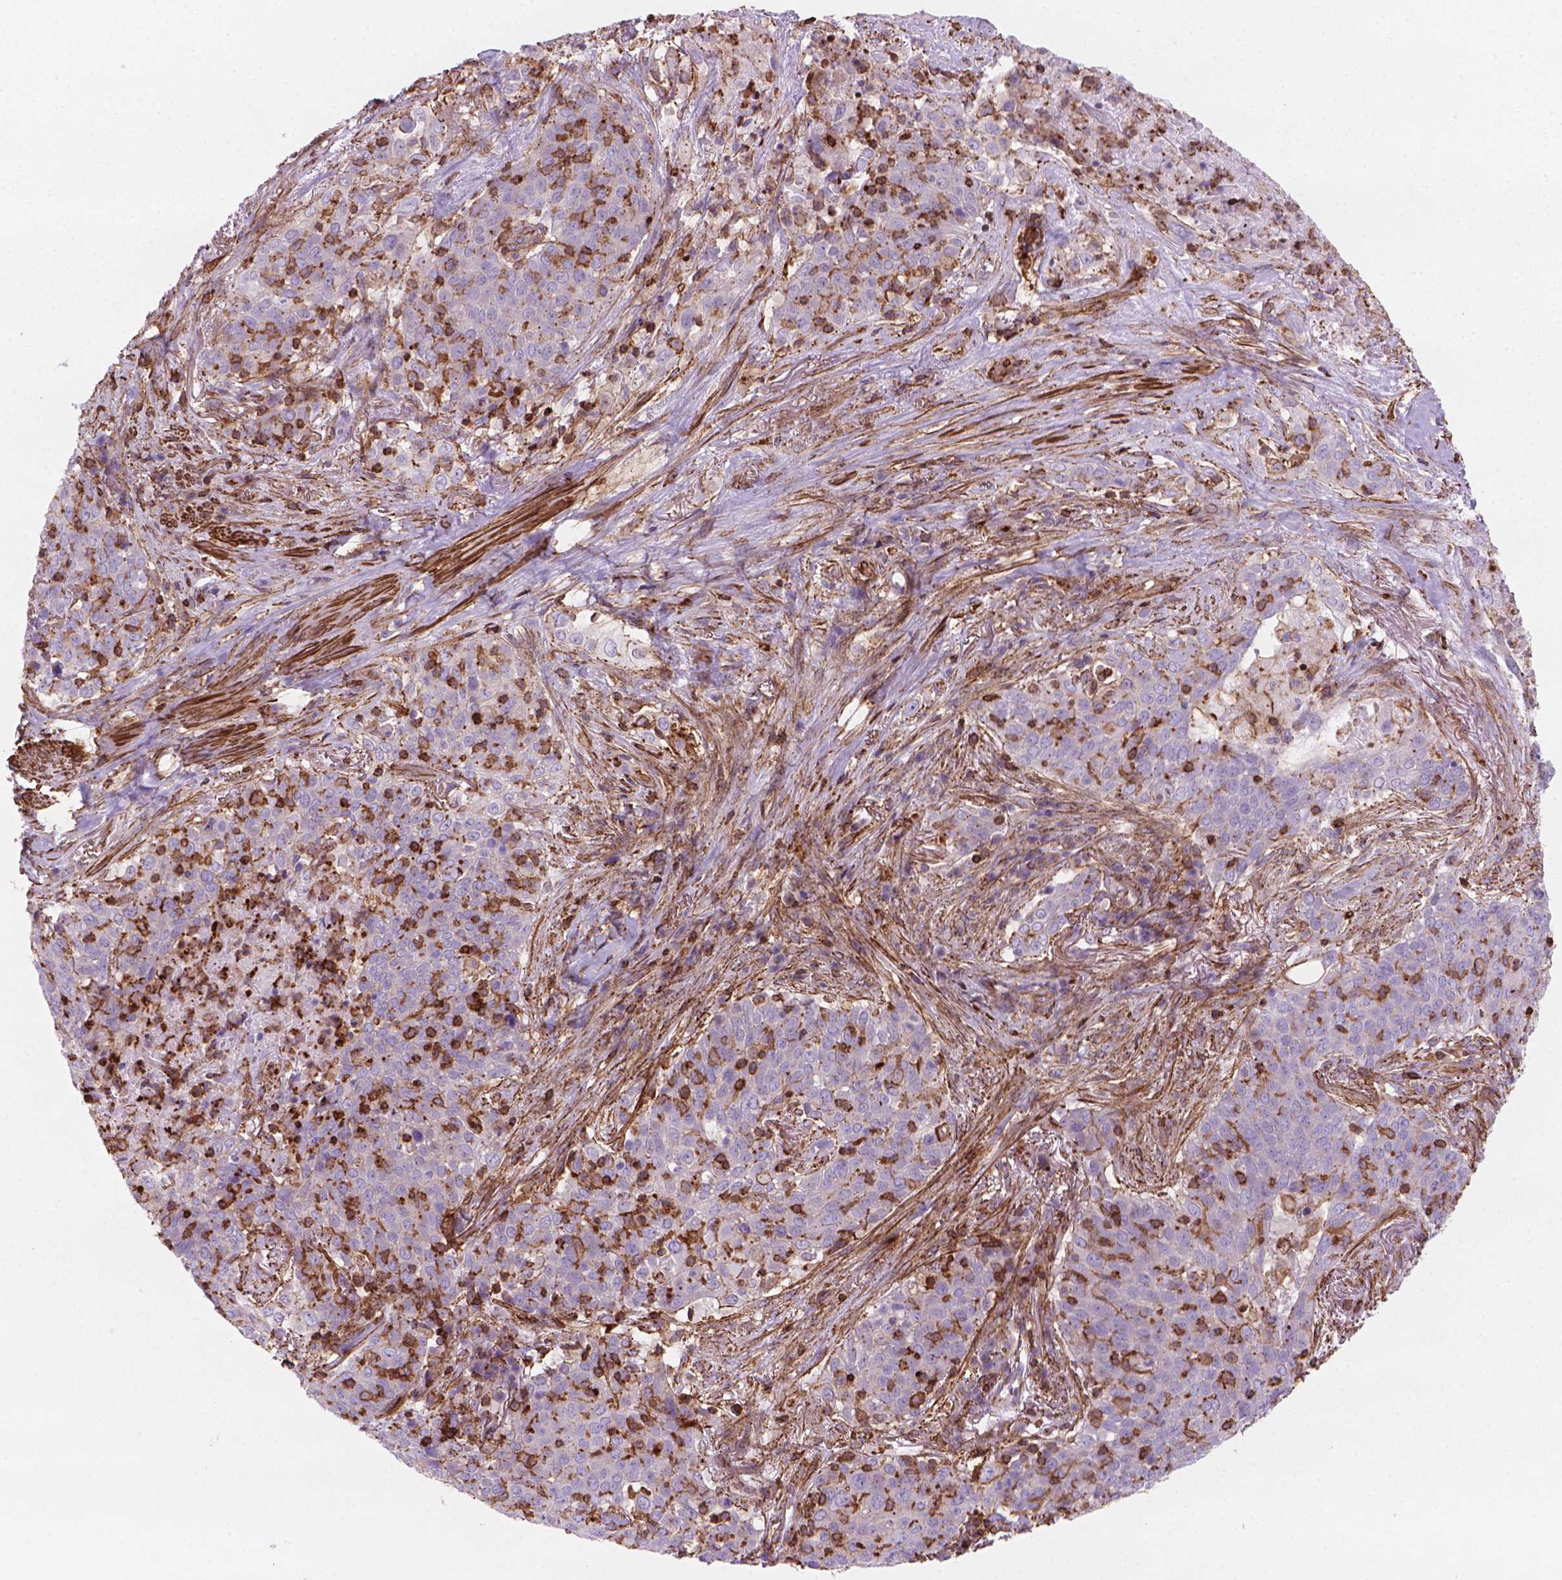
{"staining": {"intensity": "moderate", "quantity": "<25%", "location": "cytoplasmic/membranous"}, "tissue": "lung cancer", "cell_type": "Tumor cells", "image_type": "cancer", "snomed": [{"axis": "morphology", "description": "Squamous cell carcinoma, NOS"}, {"axis": "topography", "description": "Lung"}], "caption": "This photomicrograph displays lung cancer stained with immunohistochemistry (IHC) to label a protein in brown. The cytoplasmic/membranous of tumor cells show moderate positivity for the protein. Nuclei are counter-stained blue.", "gene": "PATJ", "patient": {"sex": "male", "age": 82}}